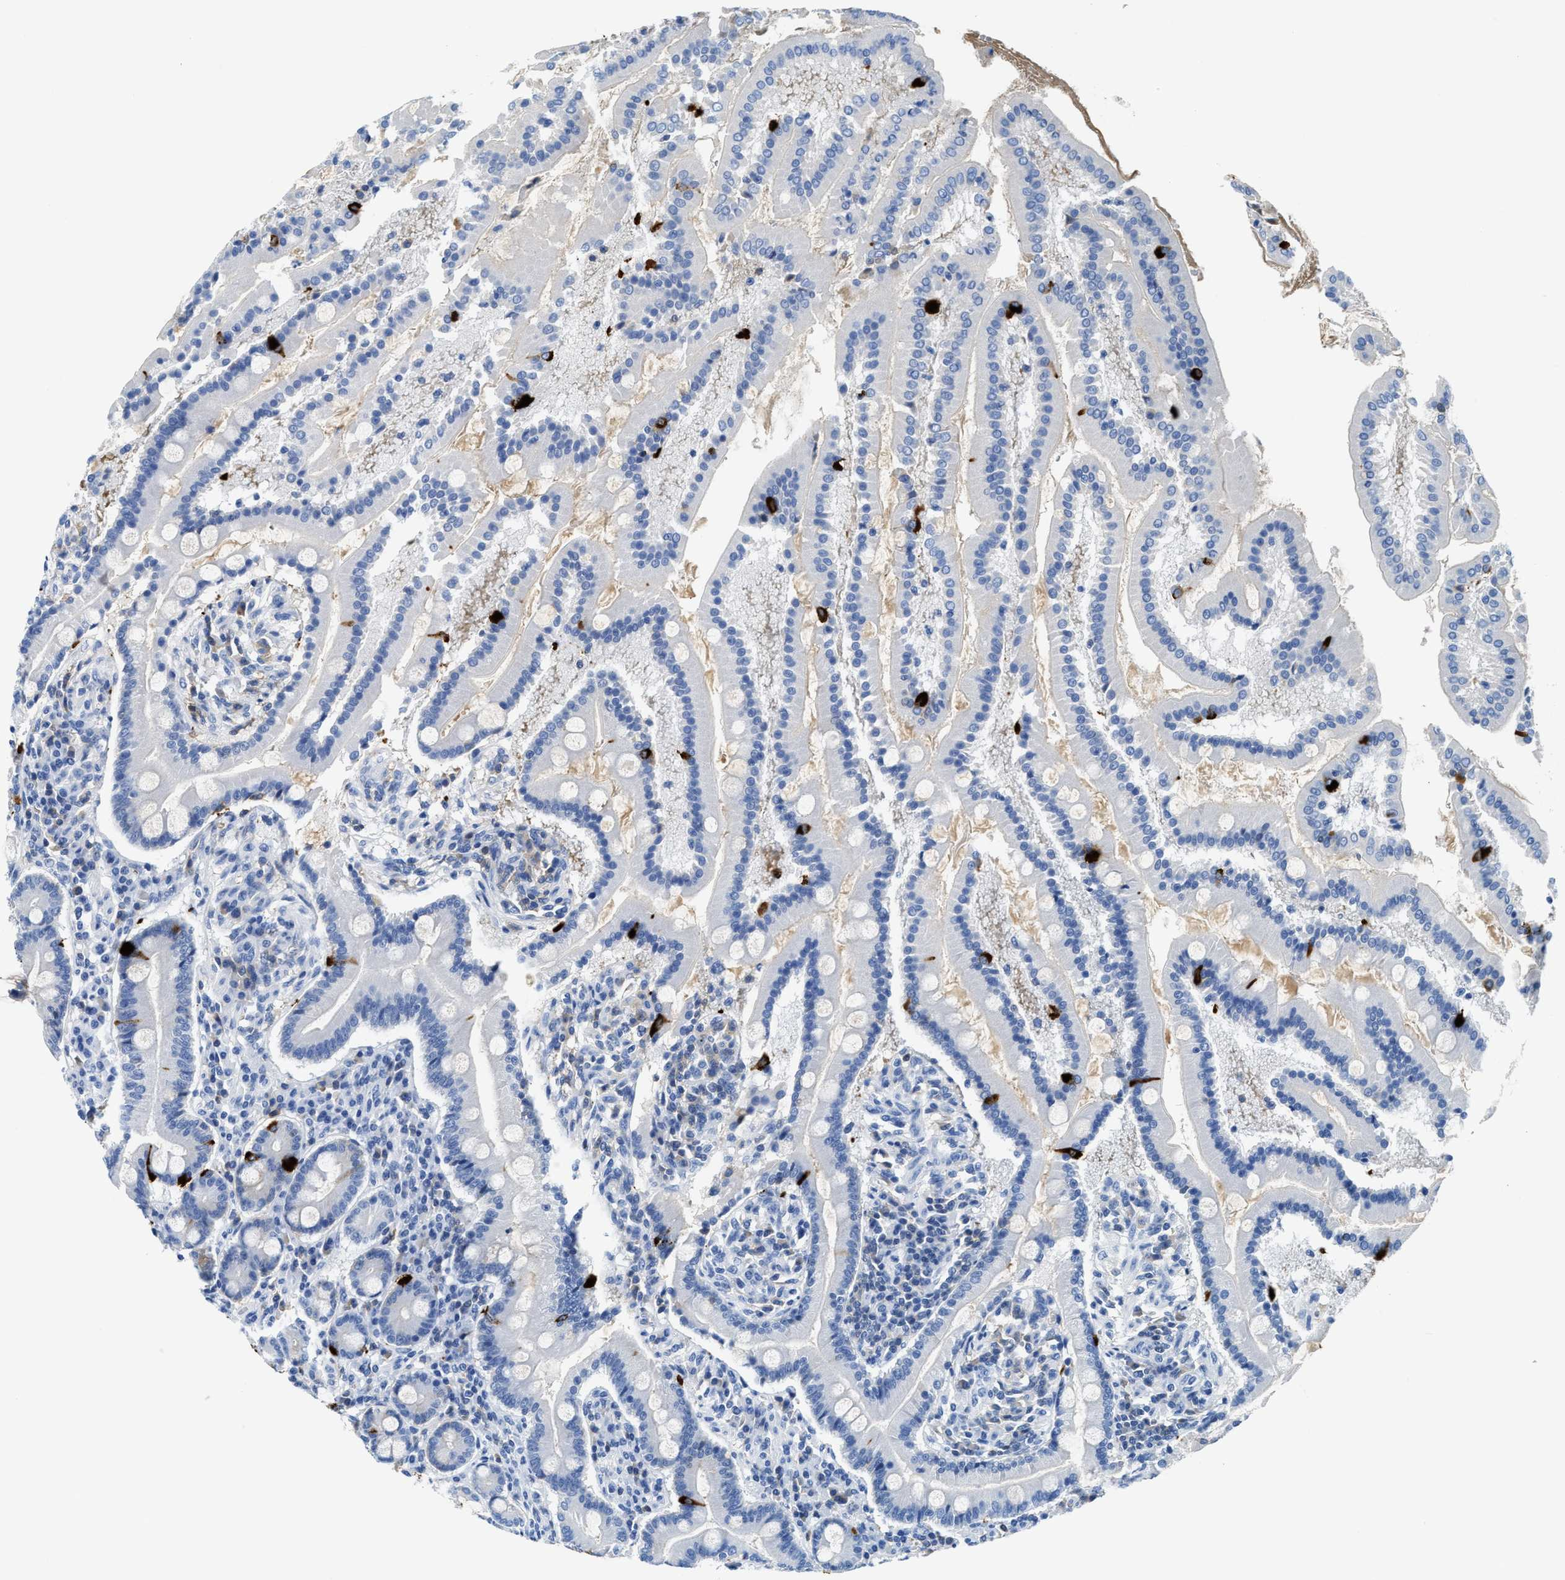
{"staining": {"intensity": "strong", "quantity": "<25%", "location": "cytoplasmic/membranous"}, "tissue": "duodenum", "cell_type": "Glandular cells", "image_type": "normal", "snomed": [{"axis": "morphology", "description": "Normal tissue, NOS"}, {"axis": "topography", "description": "Duodenum"}], "caption": "Immunohistochemical staining of unremarkable duodenum shows strong cytoplasmic/membranous protein positivity in approximately <25% of glandular cells. The staining was performed using DAB to visualize the protein expression in brown, while the nuclei were stained in blue with hematoxylin (Magnification: 20x).", "gene": "GC", "patient": {"sex": "male", "age": 50}}